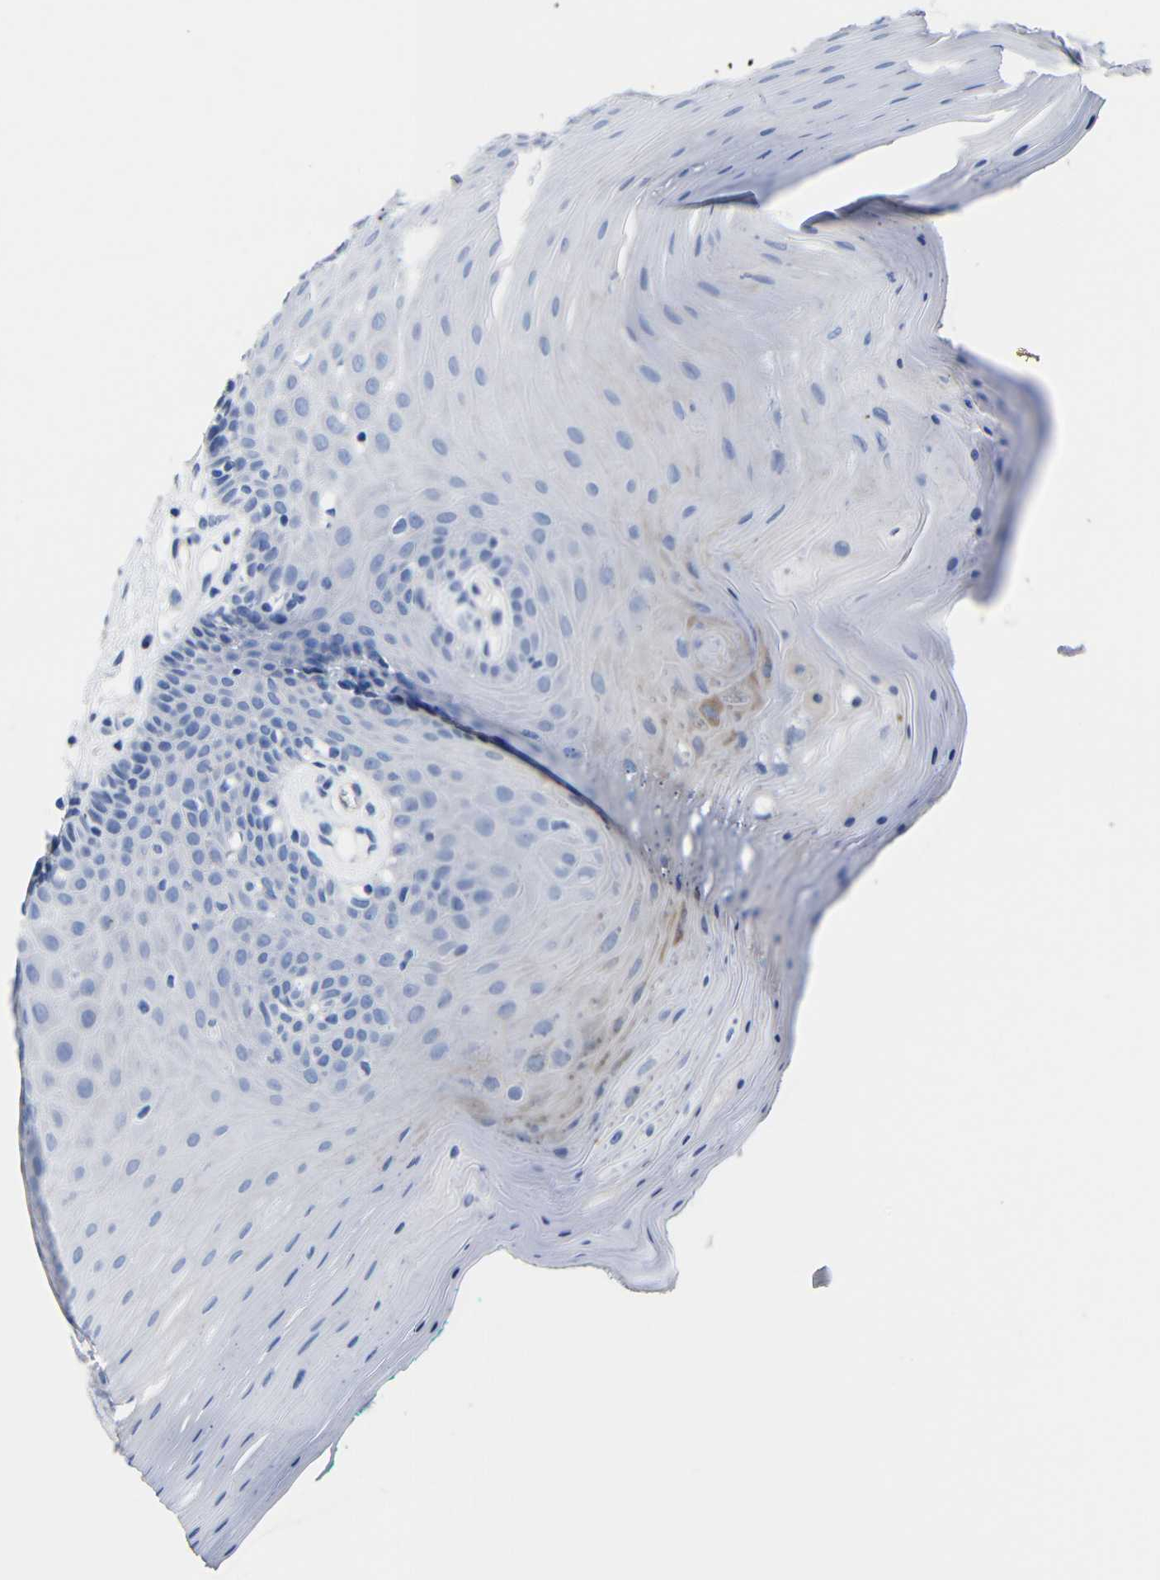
{"staining": {"intensity": "negative", "quantity": "none", "location": "none"}, "tissue": "oral mucosa", "cell_type": "Squamous epithelial cells", "image_type": "normal", "snomed": [{"axis": "morphology", "description": "Normal tissue, NOS"}, {"axis": "topography", "description": "Skeletal muscle"}, {"axis": "topography", "description": "Oral tissue"}], "caption": "This is a histopathology image of immunohistochemistry staining of benign oral mucosa, which shows no expression in squamous epithelial cells.", "gene": "CGNL1", "patient": {"sex": "male", "age": 58}}